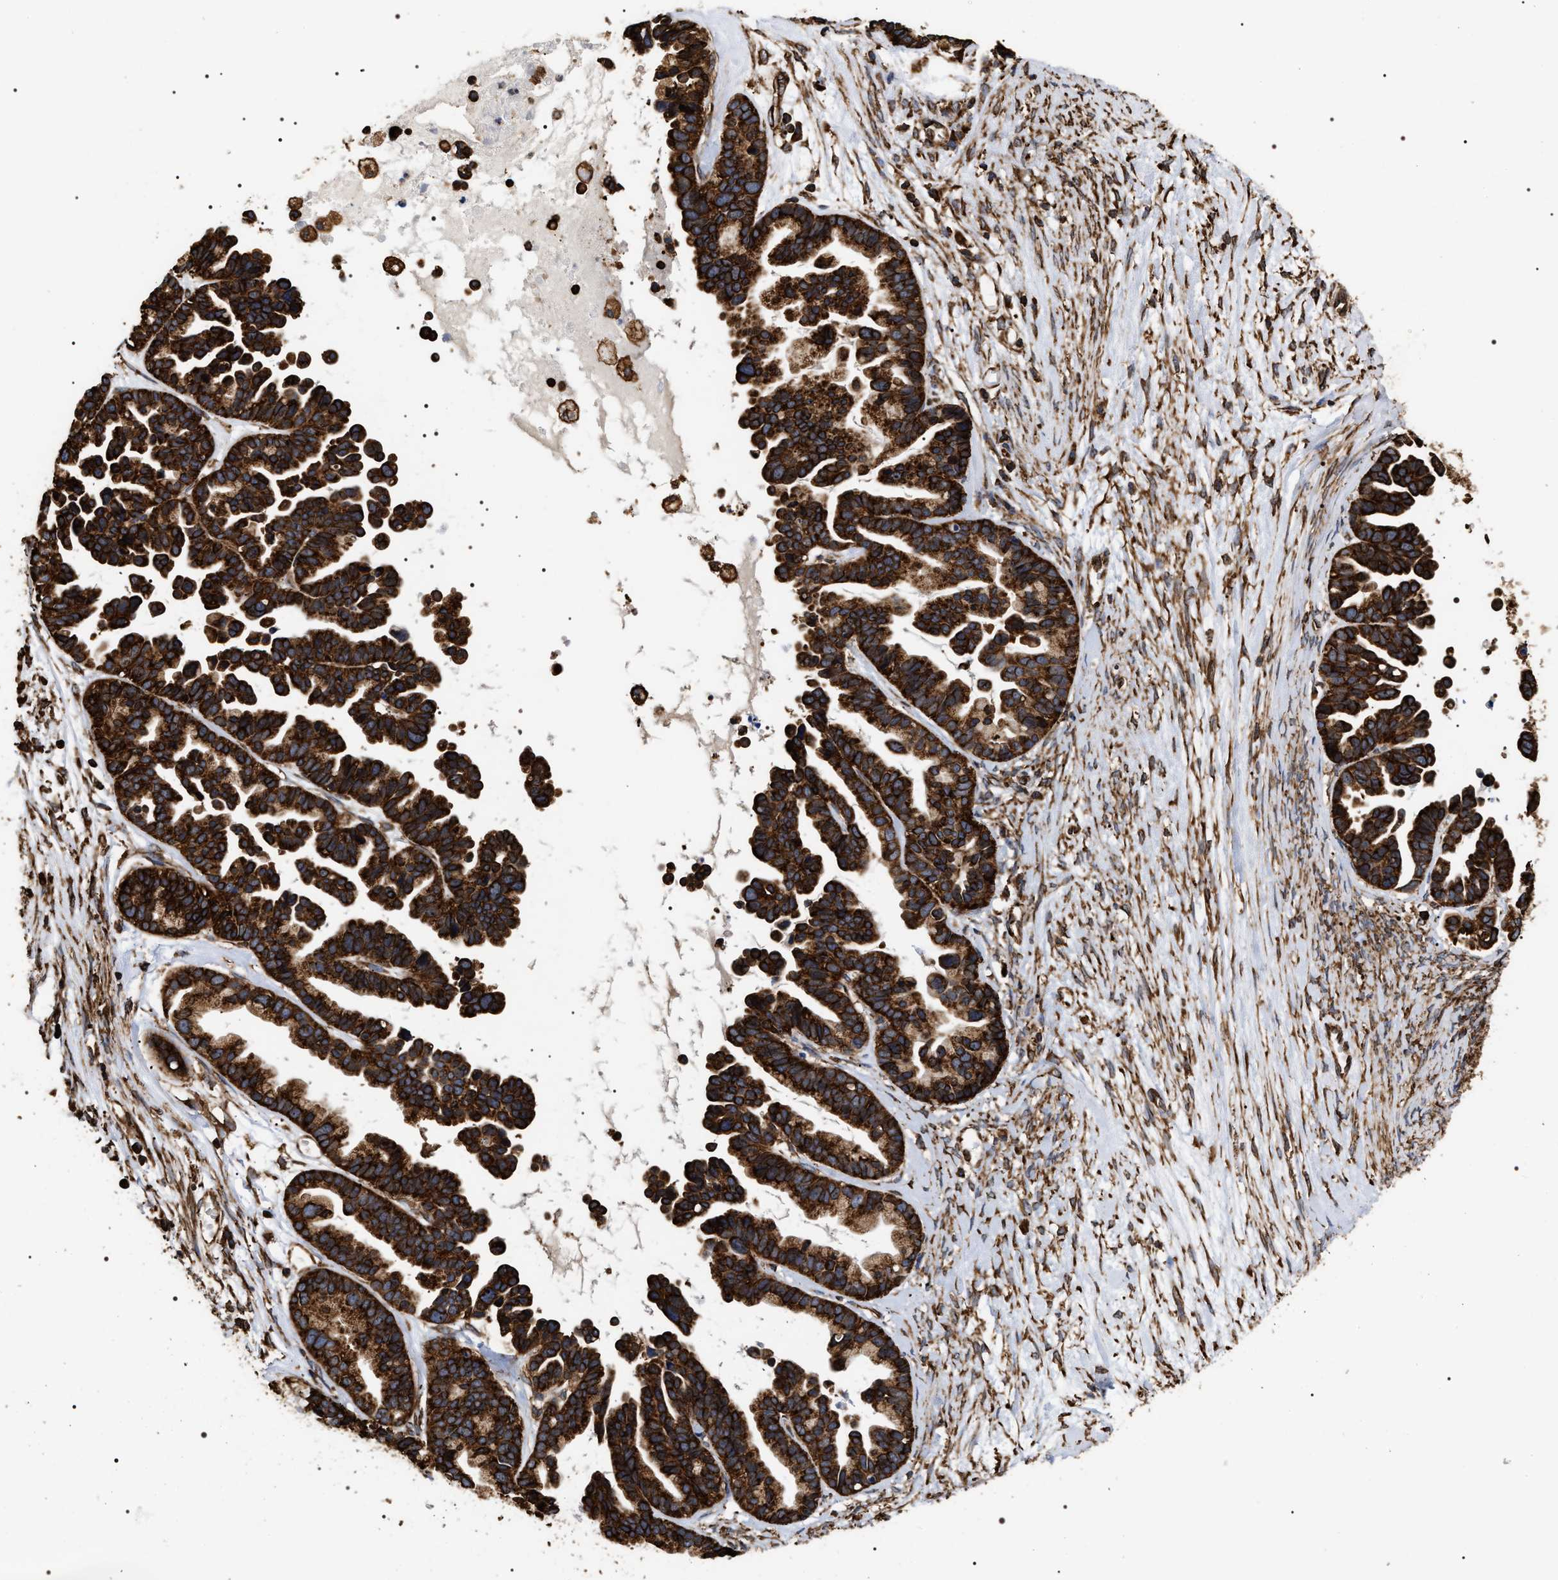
{"staining": {"intensity": "strong", "quantity": ">75%", "location": "cytoplasmic/membranous"}, "tissue": "ovarian cancer", "cell_type": "Tumor cells", "image_type": "cancer", "snomed": [{"axis": "morphology", "description": "Cystadenocarcinoma, serous, NOS"}, {"axis": "topography", "description": "Ovary"}], "caption": "Immunohistochemistry image of neoplastic tissue: human ovarian cancer stained using IHC reveals high levels of strong protein expression localized specifically in the cytoplasmic/membranous of tumor cells, appearing as a cytoplasmic/membranous brown color.", "gene": "SERBP1", "patient": {"sex": "female", "age": 56}}